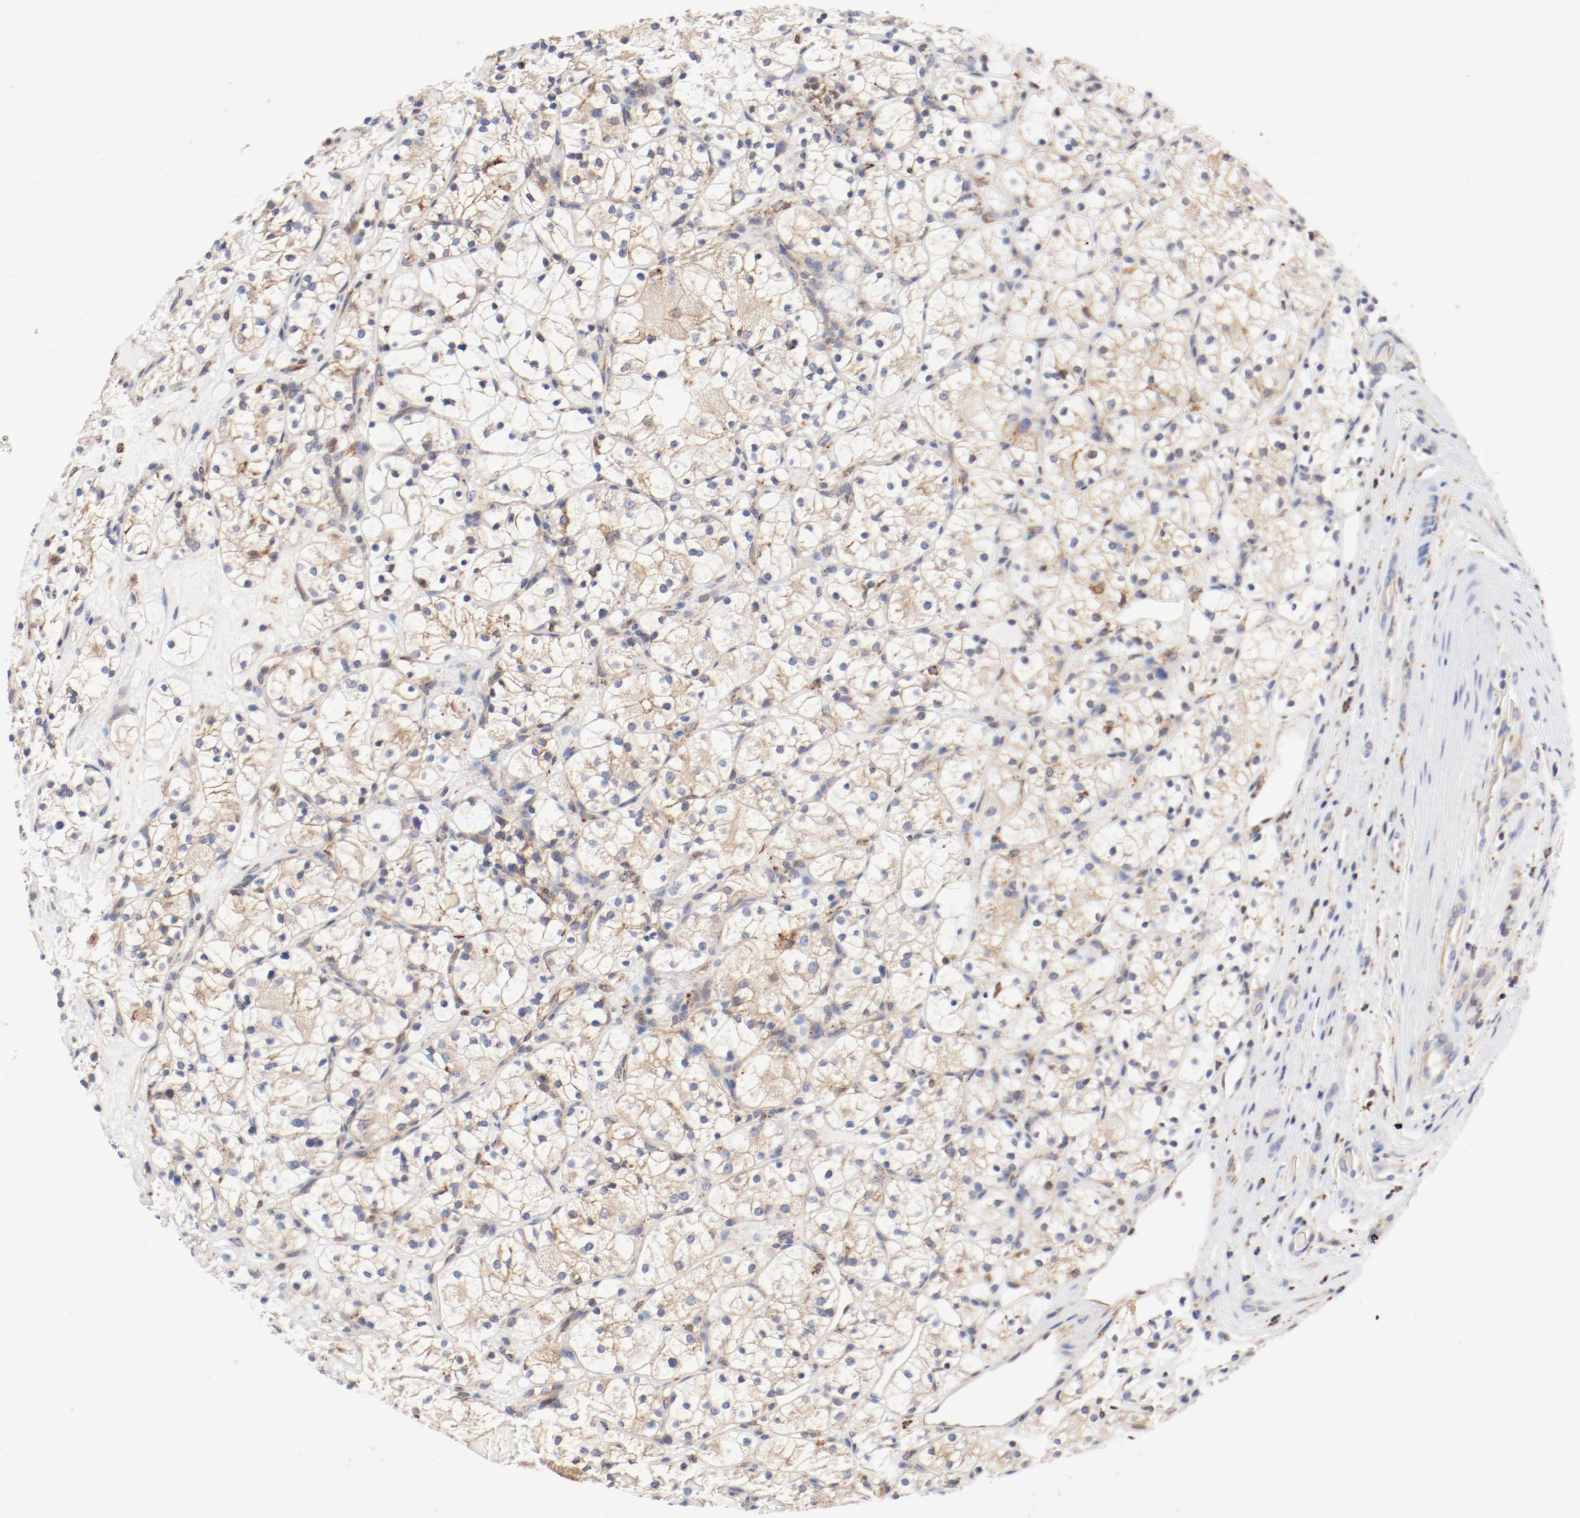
{"staining": {"intensity": "moderate", "quantity": "25%-75%", "location": "cytoplasmic/membranous"}, "tissue": "renal cancer", "cell_type": "Tumor cells", "image_type": "cancer", "snomed": [{"axis": "morphology", "description": "Adenocarcinoma, NOS"}, {"axis": "topography", "description": "Kidney"}], "caption": "Renal cancer stained for a protein displays moderate cytoplasmic/membranous positivity in tumor cells.", "gene": "PDPK1", "patient": {"sex": "female", "age": 60}}